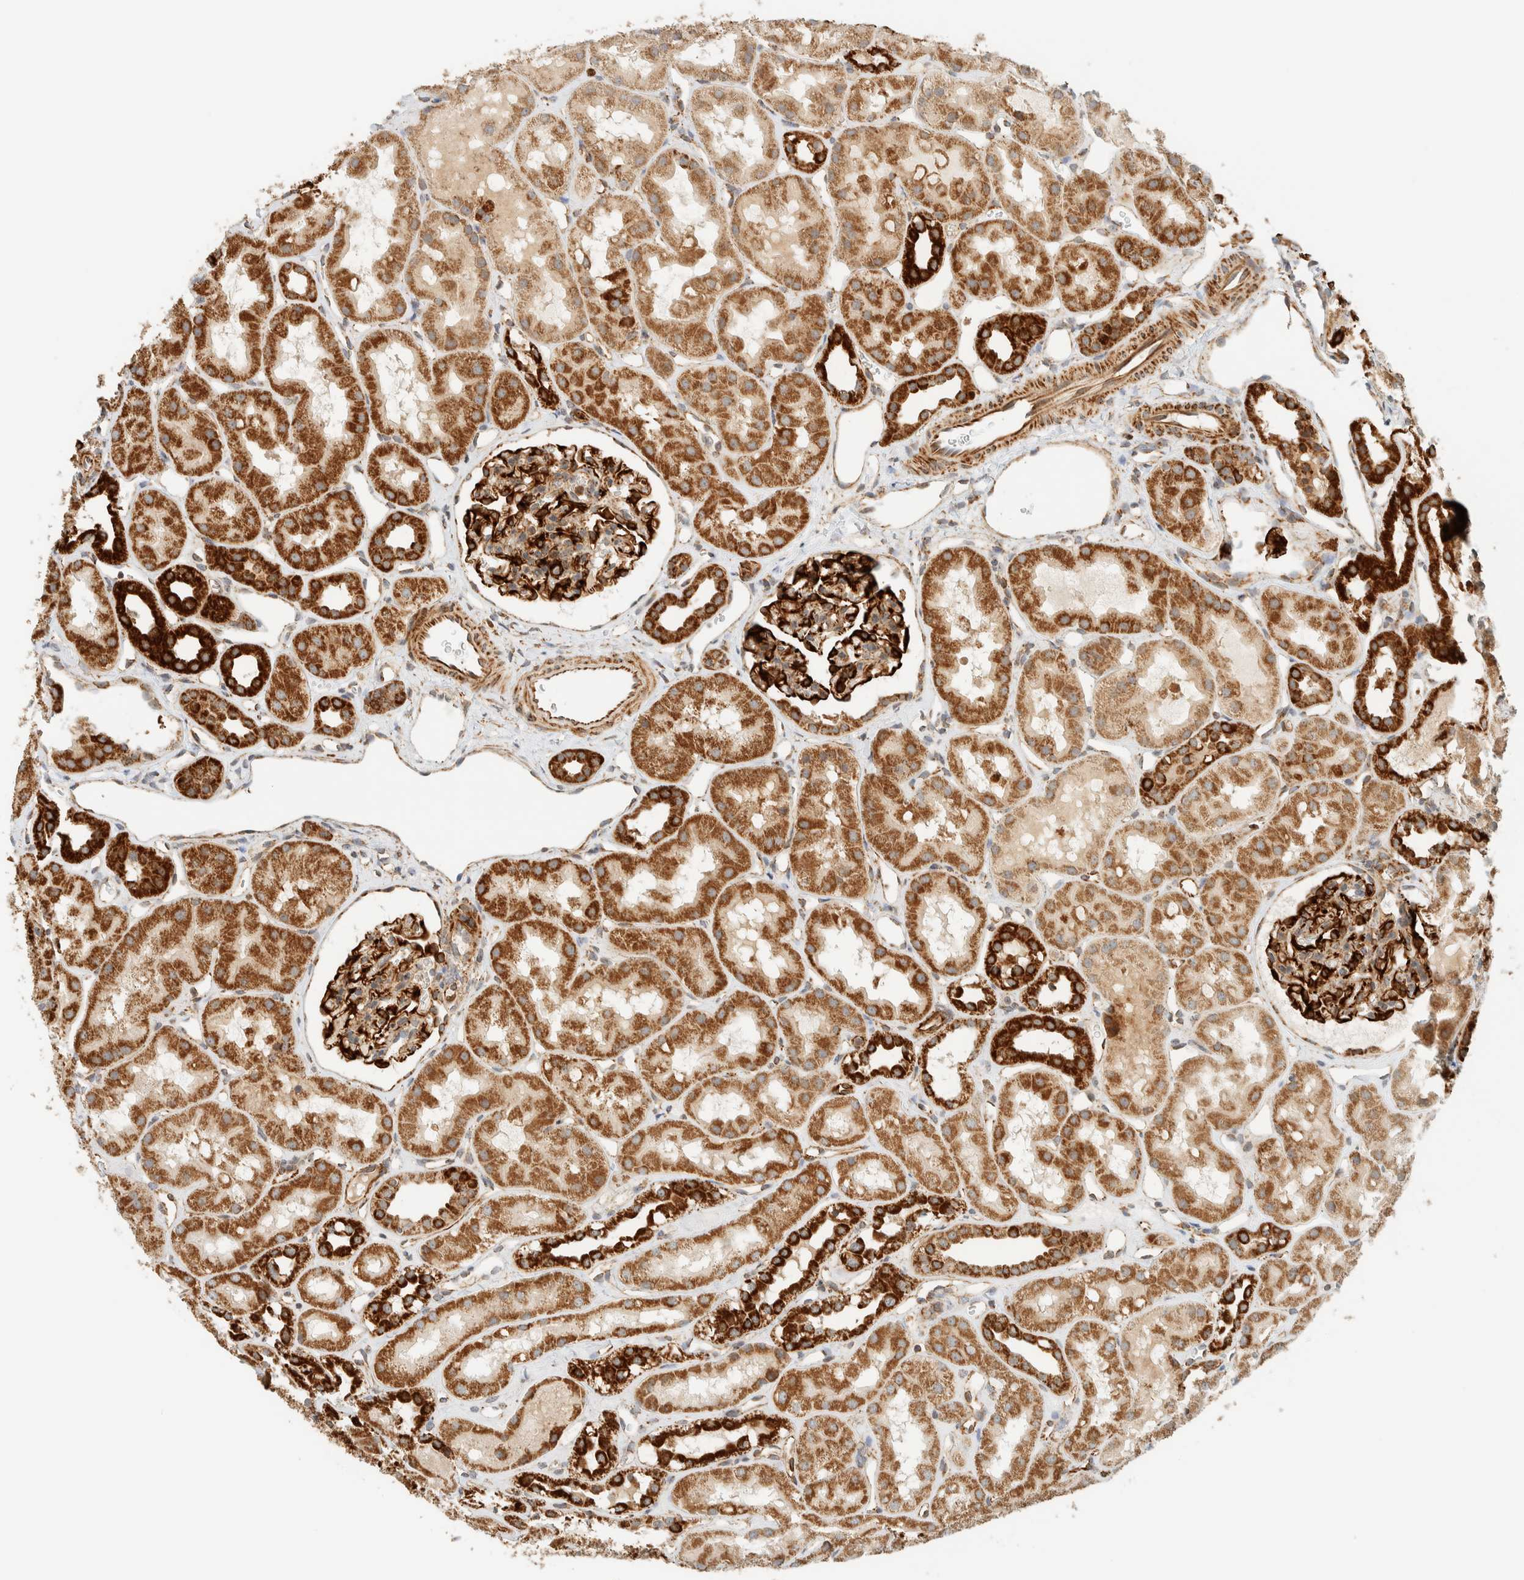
{"staining": {"intensity": "strong", "quantity": ">75%", "location": "cytoplasmic/membranous"}, "tissue": "kidney", "cell_type": "Cells in glomeruli", "image_type": "normal", "snomed": [{"axis": "morphology", "description": "Normal tissue, NOS"}, {"axis": "topography", "description": "Kidney"}], "caption": "Protein staining of benign kidney exhibits strong cytoplasmic/membranous staining in approximately >75% of cells in glomeruli. The staining is performed using DAB (3,3'-diaminobenzidine) brown chromogen to label protein expression. The nuclei are counter-stained blue using hematoxylin.", "gene": "KIFAP3", "patient": {"sex": "male", "age": 16}}